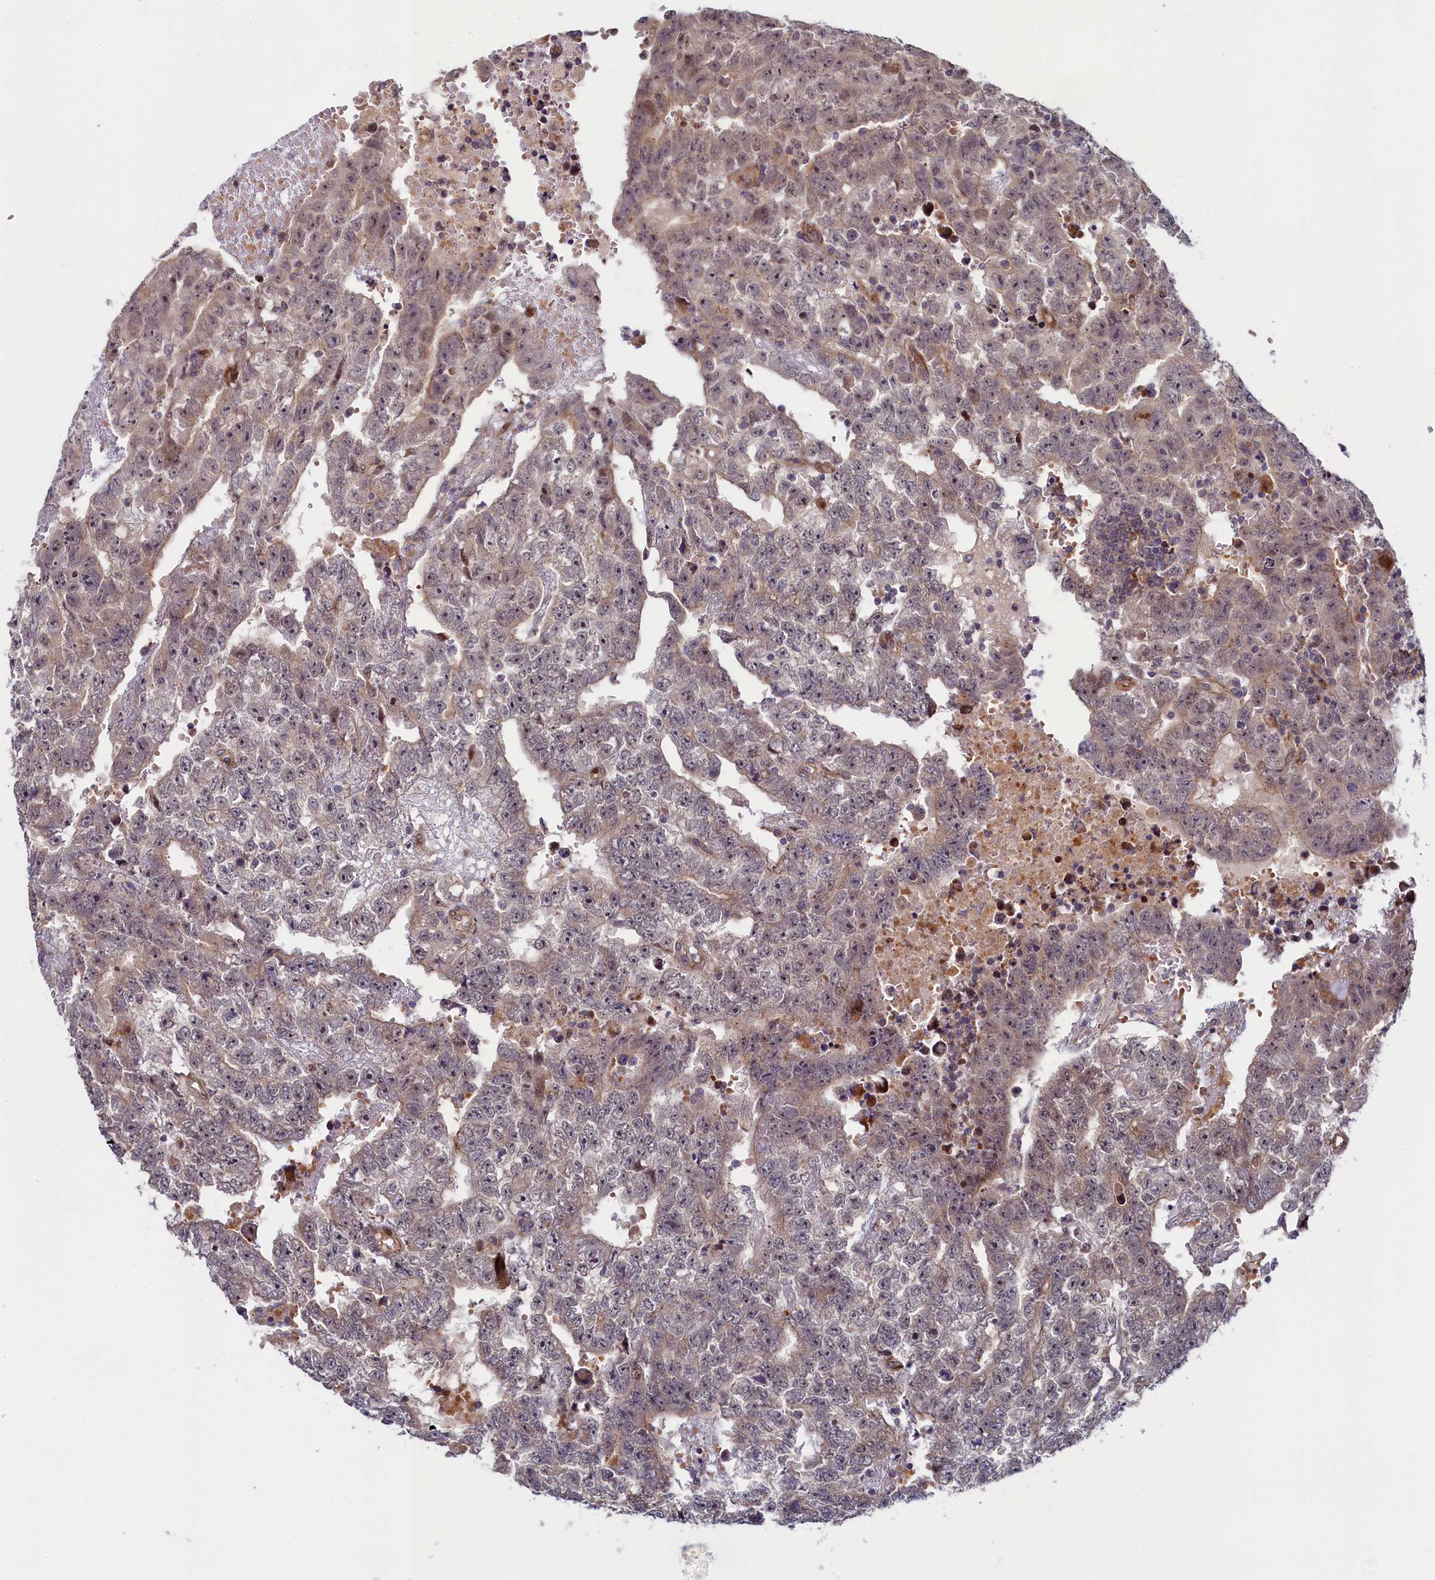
{"staining": {"intensity": "weak", "quantity": "25%-75%", "location": "cytoplasmic/membranous"}, "tissue": "testis cancer", "cell_type": "Tumor cells", "image_type": "cancer", "snomed": [{"axis": "morphology", "description": "Carcinoma, Embryonal, NOS"}, {"axis": "topography", "description": "Testis"}], "caption": "Human testis embryonal carcinoma stained with a brown dye shows weak cytoplasmic/membranous positive positivity in about 25%-75% of tumor cells.", "gene": "PIK3C3", "patient": {"sex": "male", "age": 25}}